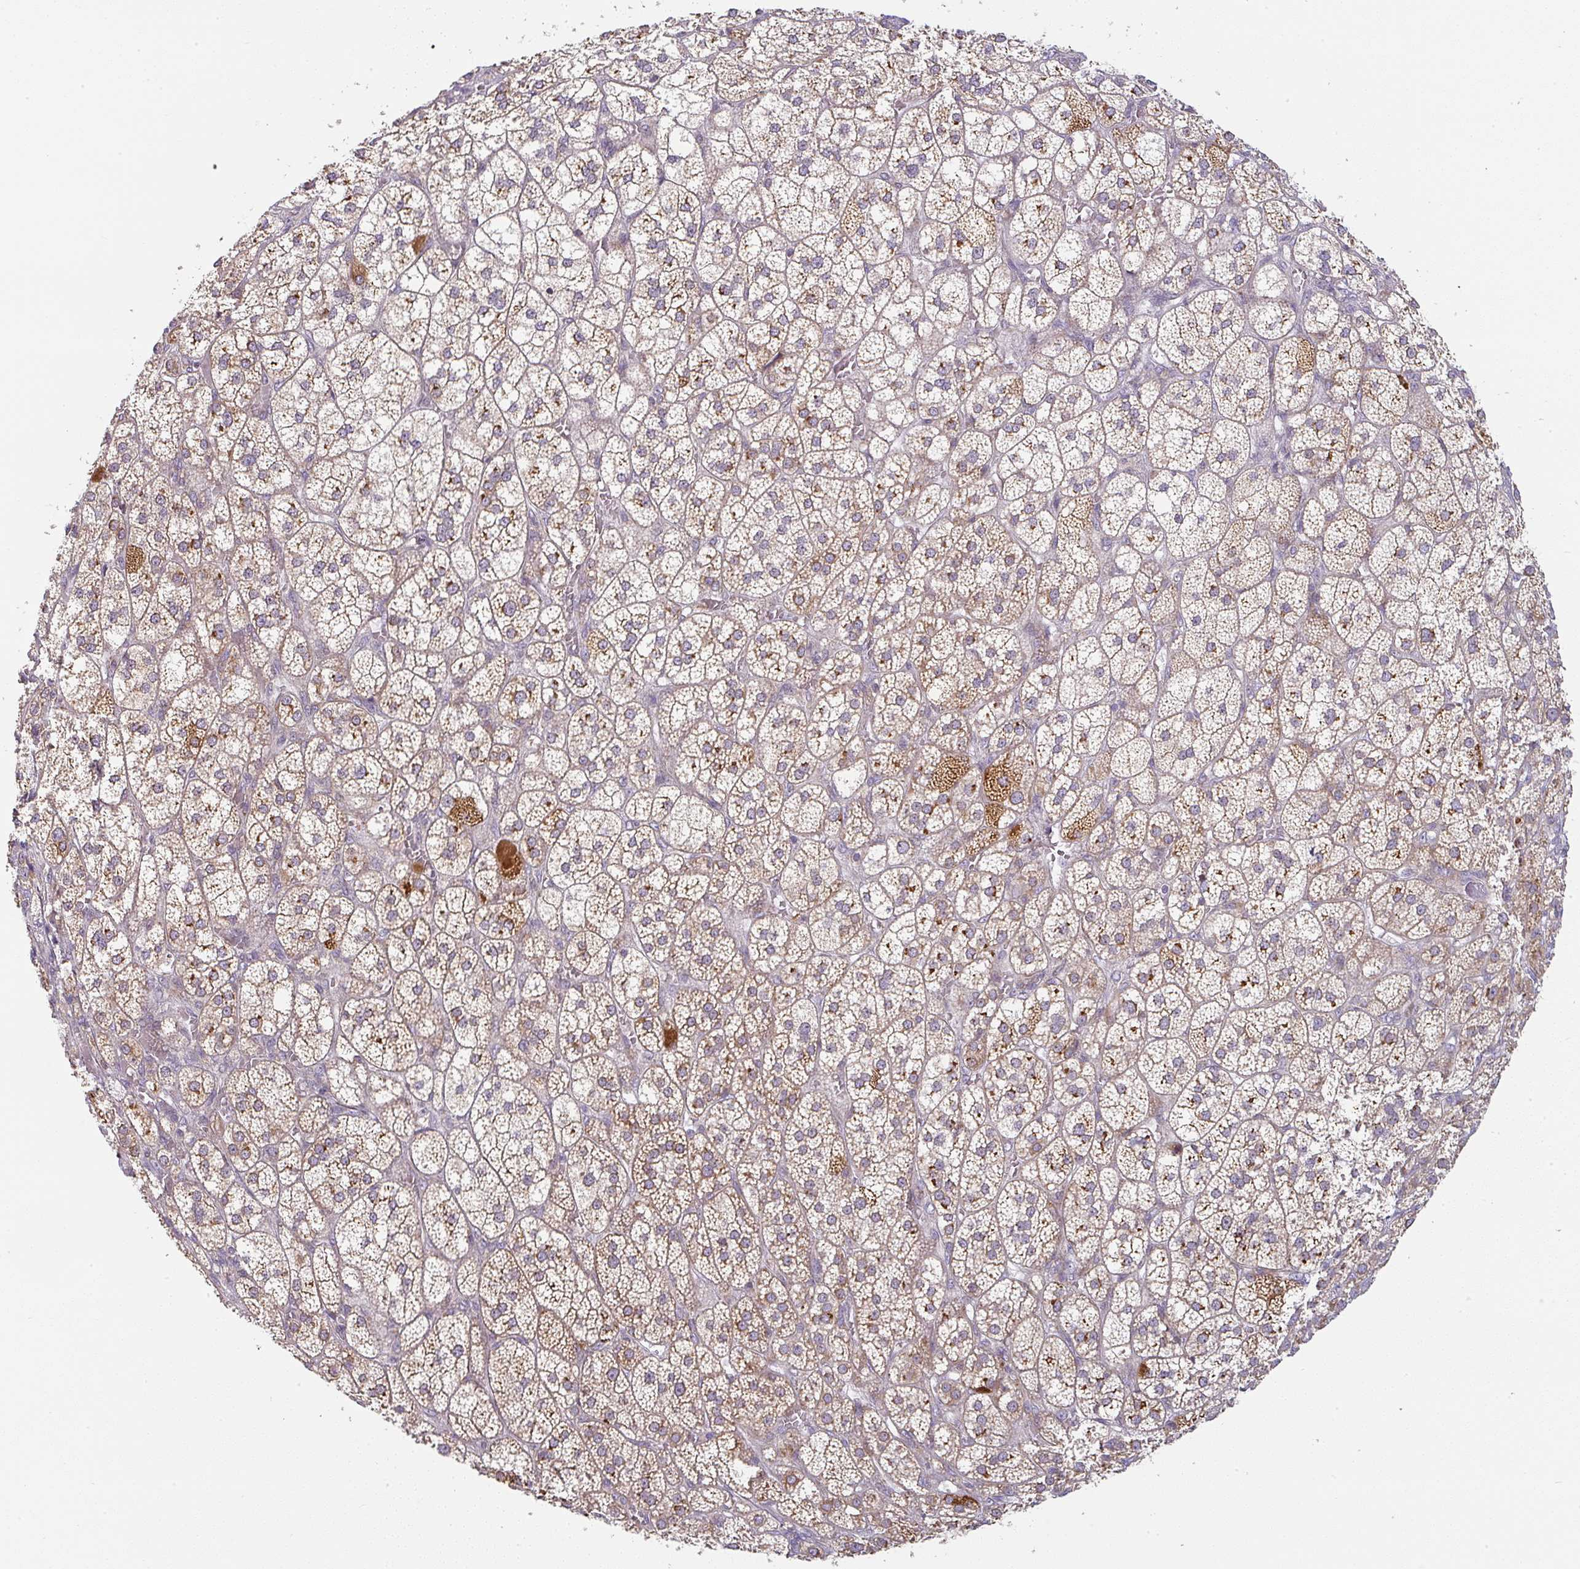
{"staining": {"intensity": "strong", "quantity": "25%-75%", "location": "cytoplasmic/membranous"}, "tissue": "adrenal gland", "cell_type": "Glandular cells", "image_type": "normal", "snomed": [{"axis": "morphology", "description": "Normal tissue, NOS"}, {"axis": "topography", "description": "Adrenal gland"}], "caption": "Normal adrenal gland exhibits strong cytoplasmic/membranous positivity in approximately 25%-75% of glandular cells, visualized by immunohistochemistry.", "gene": "MOB1A", "patient": {"sex": "female", "age": 60}}